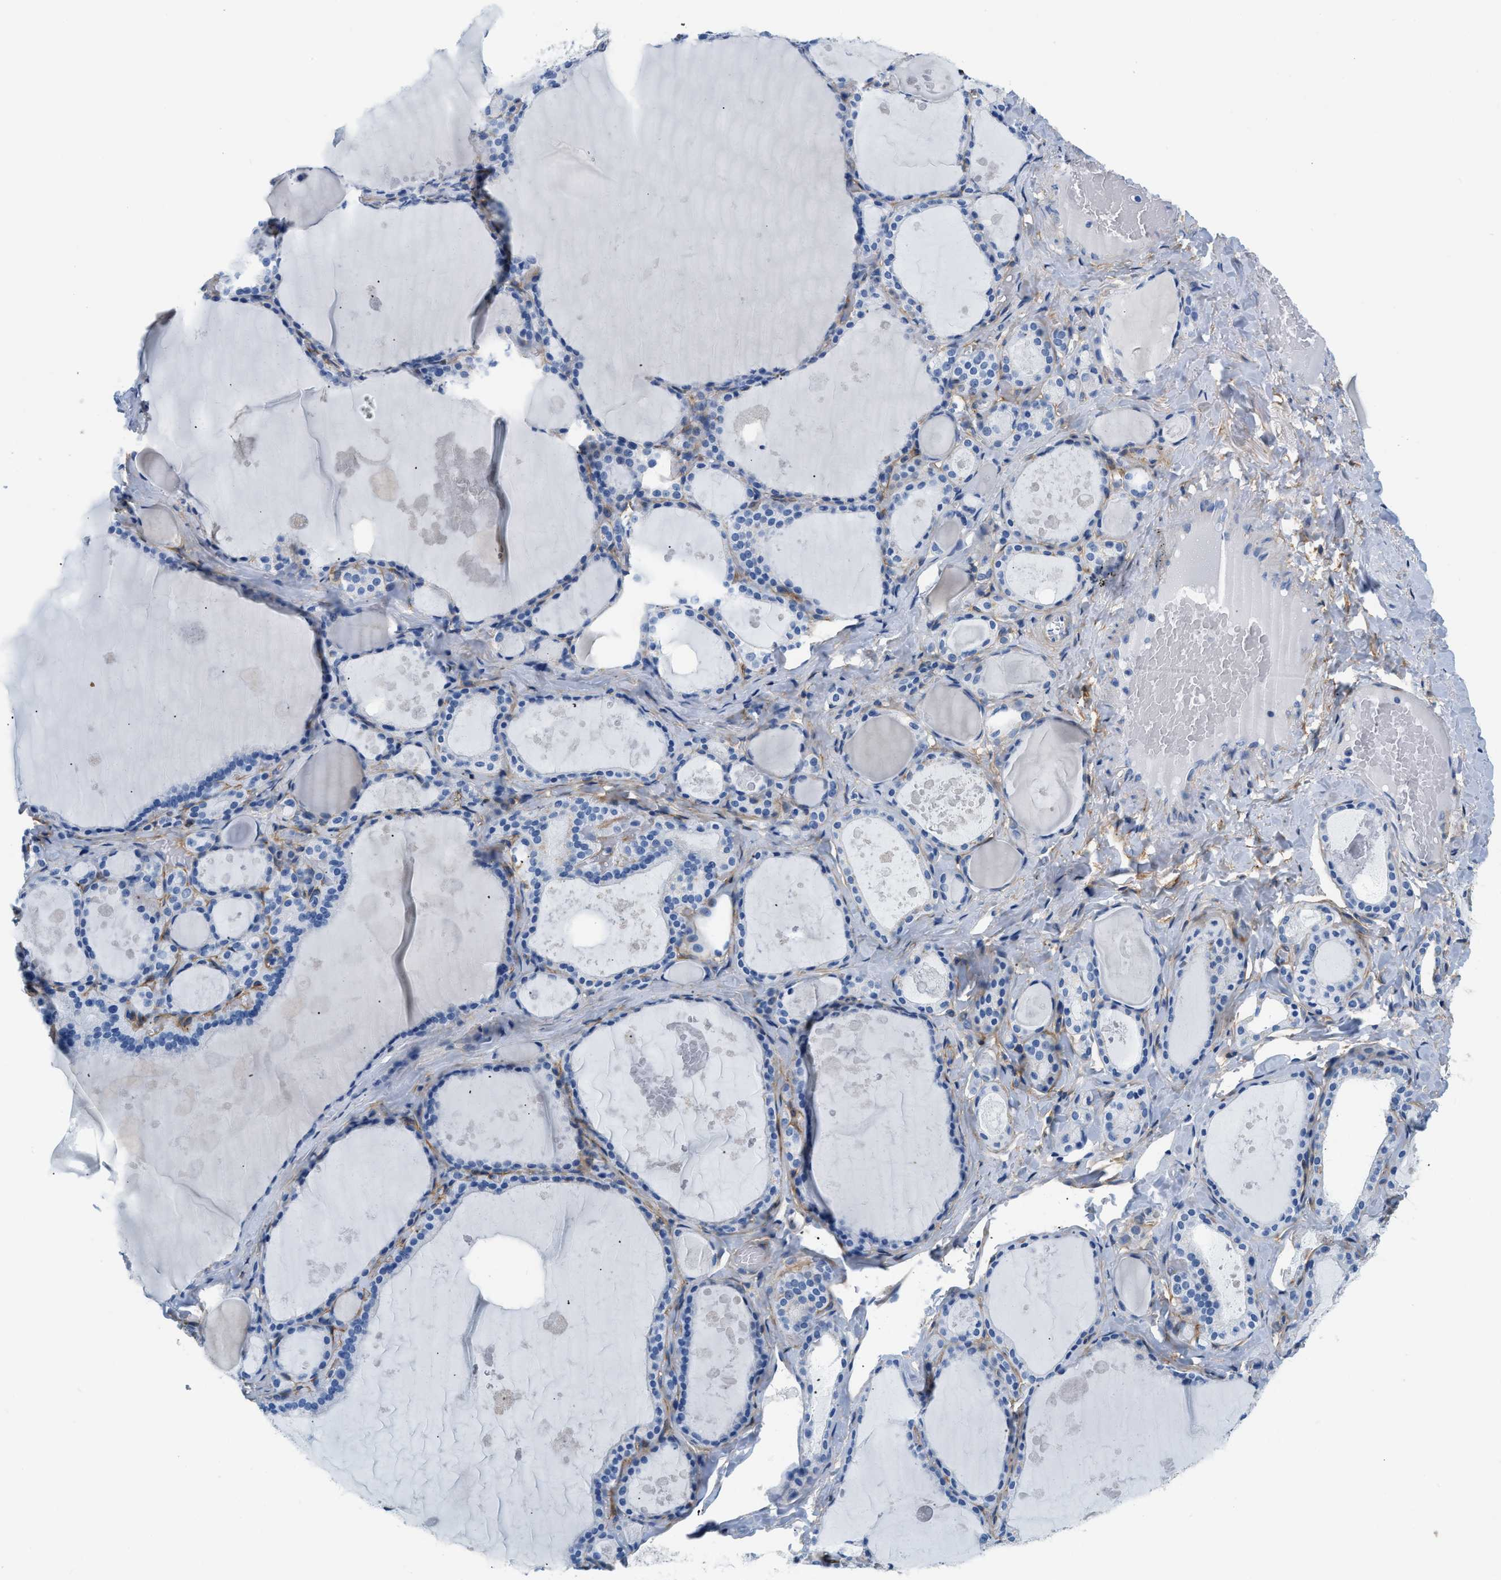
{"staining": {"intensity": "negative", "quantity": "none", "location": "none"}, "tissue": "thyroid gland", "cell_type": "Glandular cells", "image_type": "normal", "snomed": [{"axis": "morphology", "description": "Normal tissue, NOS"}, {"axis": "topography", "description": "Thyroid gland"}], "caption": "Image shows no protein expression in glandular cells of unremarkable thyroid gland.", "gene": "PDGFRB", "patient": {"sex": "male", "age": 56}}